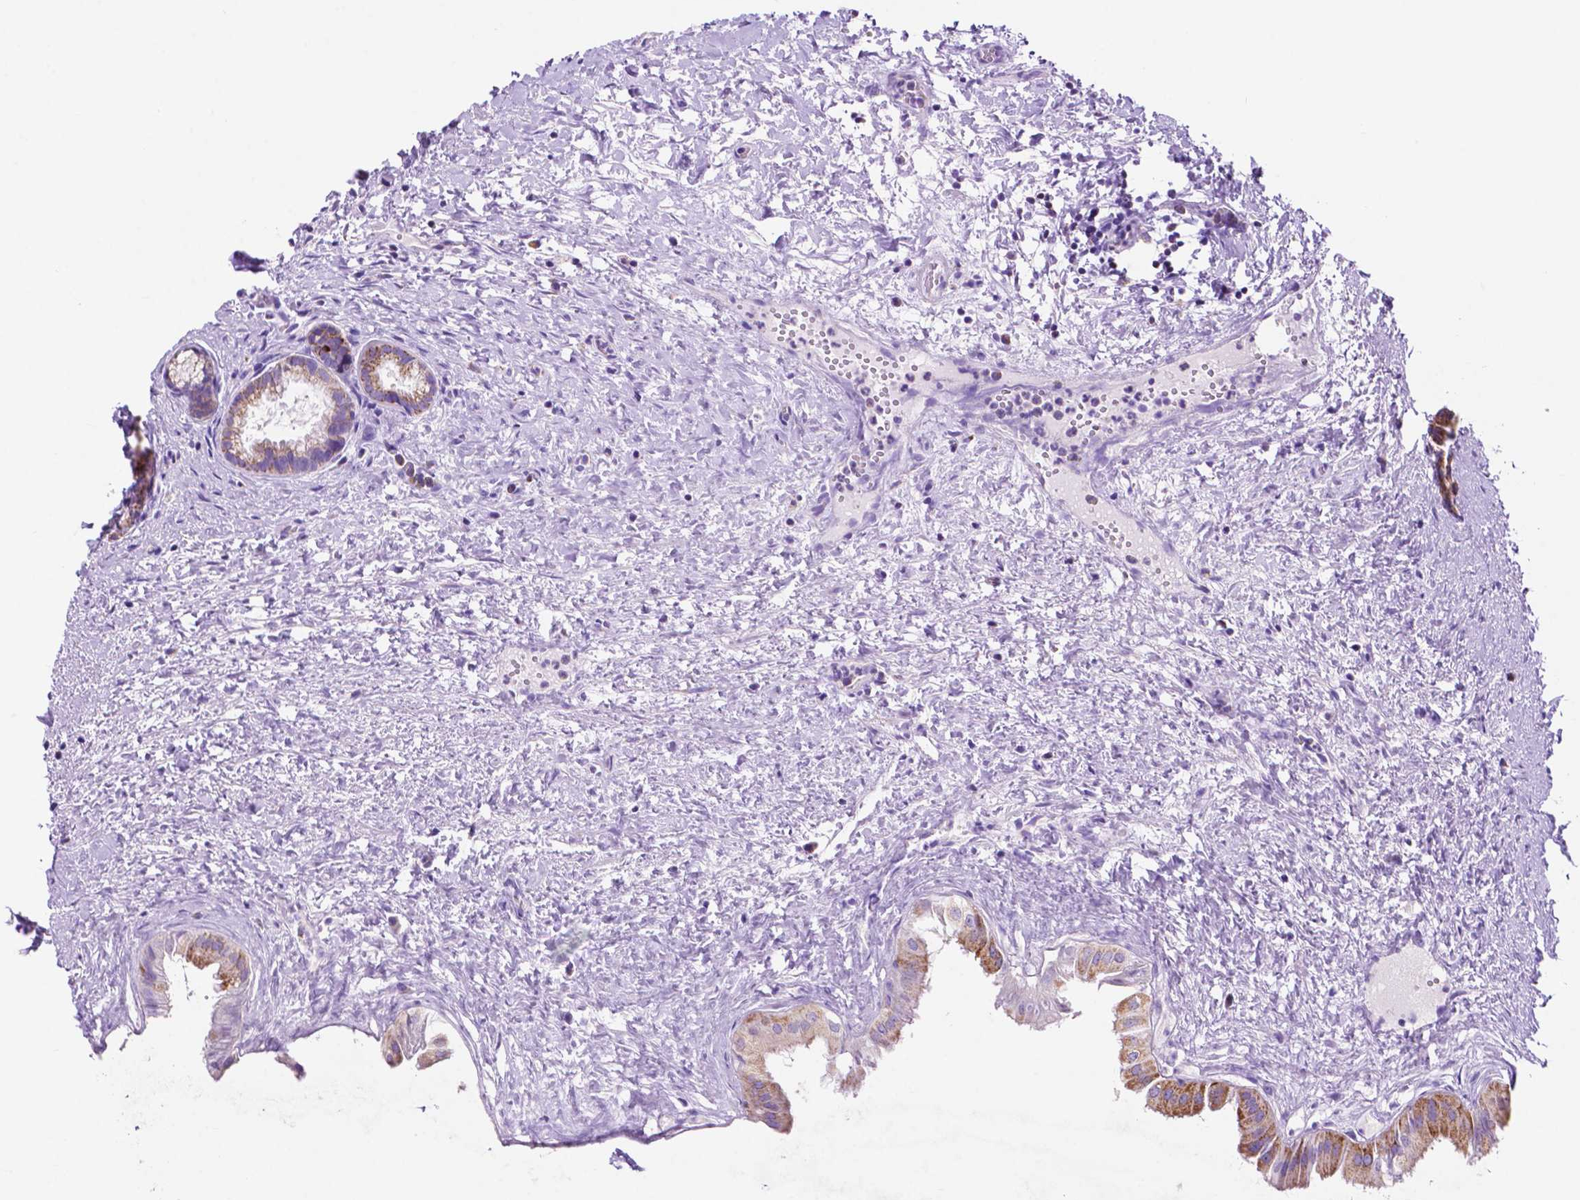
{"staining": {"intensity": "moderate", "quantity": ">75%", "location": "cytoplasmic/membranous"}, "tissue": "gallbladder", "cell_type": "Glandular cells", "image_type": "normal", "snomed": [{"axis": "morphology", "description": "Normal tissue, NOS"}, {"axis": "topography", "description": "Gallbladder"}], "caption": "Immunohistochemistry staining of benign gallbladder, which reveals medium levels of moderate cytoplasmic/membranous expression in approximately >75% of glandular cells indicating moderate cytoplasmic/membranous protein positivity. The staining was performed using DAB (3,3'-diaminobenzidine) (brown) for protein detection and nuclei were counterstained in hematoxylin (blue).", "gene": "GDPD5", "patient": {"sex": "male", "age": 70}}